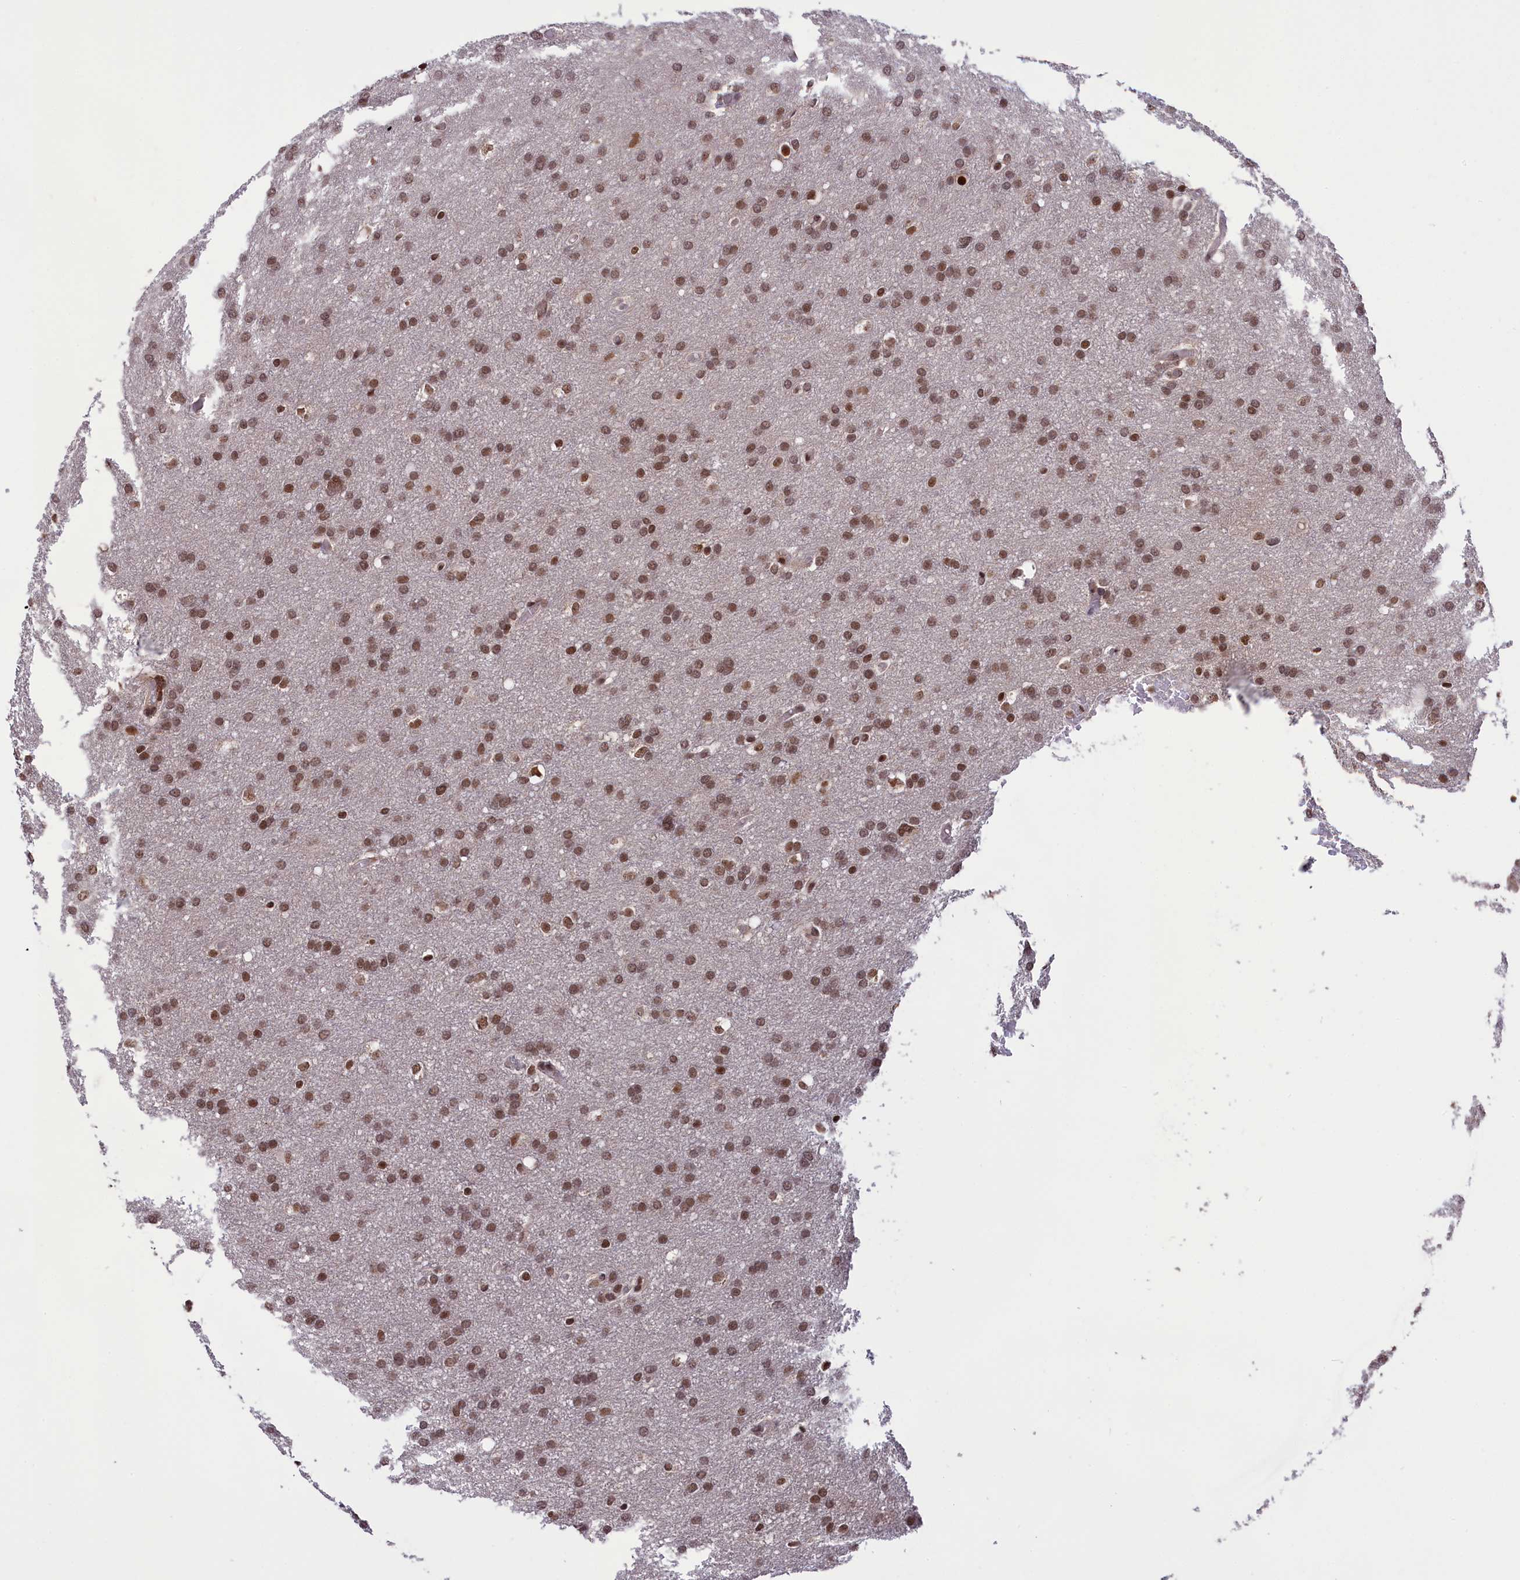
{"staining": {"intensity": "moderate", "quantity": ">75%", "location": "nuclear"}, "tissue": "glioma", "cell_type": "Tumor cells", "image_type": "cancer", "snomed": [{"axis": "morphology", "description": "Glioma, malignant, High grade"}, {"axis": "topography", "description": "Cerebral cortex"}], "caption": "DAB immunohistochemical staining of malignant glioma (high-grade) shows moderate nuclear protein staining in about >75% of tumor cells.", "gene": "RELB", "patient": {"sex": "female", "age": 36}}